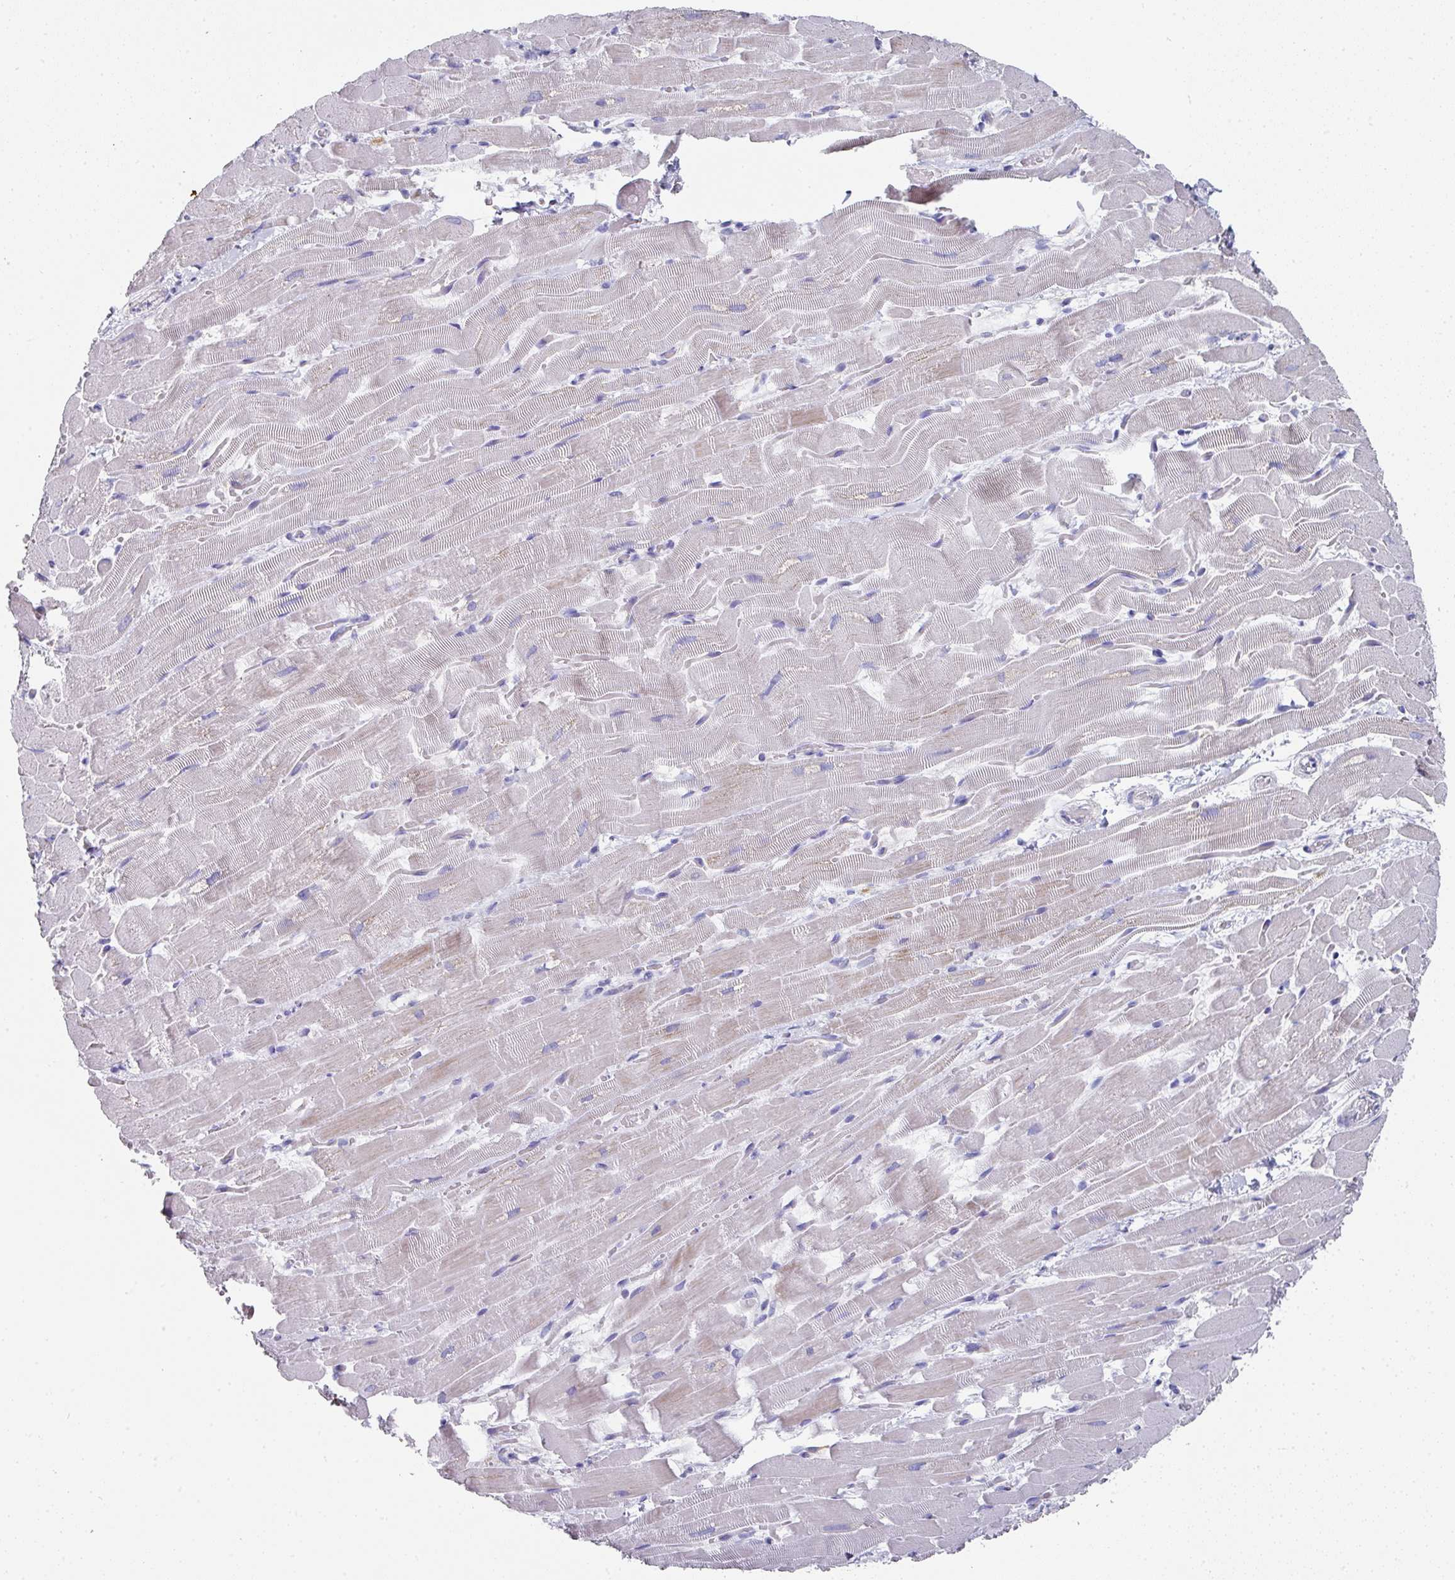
{"staining": {"intensity": "negative", "quantity": "none", "location": "none"}, "tissue": "heart muscle", "cell_type": "Cardiomyocytes", "image_type": "normal", "snomed": [{"axis": "morphology", "description": "Normal tissue, NOS"}, {"axis": "topography", "description": "Heart"}], "caption": "Photomicrograph shows no significant protein expression in cardiomyocytes of unremarkable heart muscle. The staining is performed using DAB brown chromogen with nuclei counter-stained in using hematoxylin.", "gene": "SETBP1", "patient": {"sex": "male", "age": 37}}